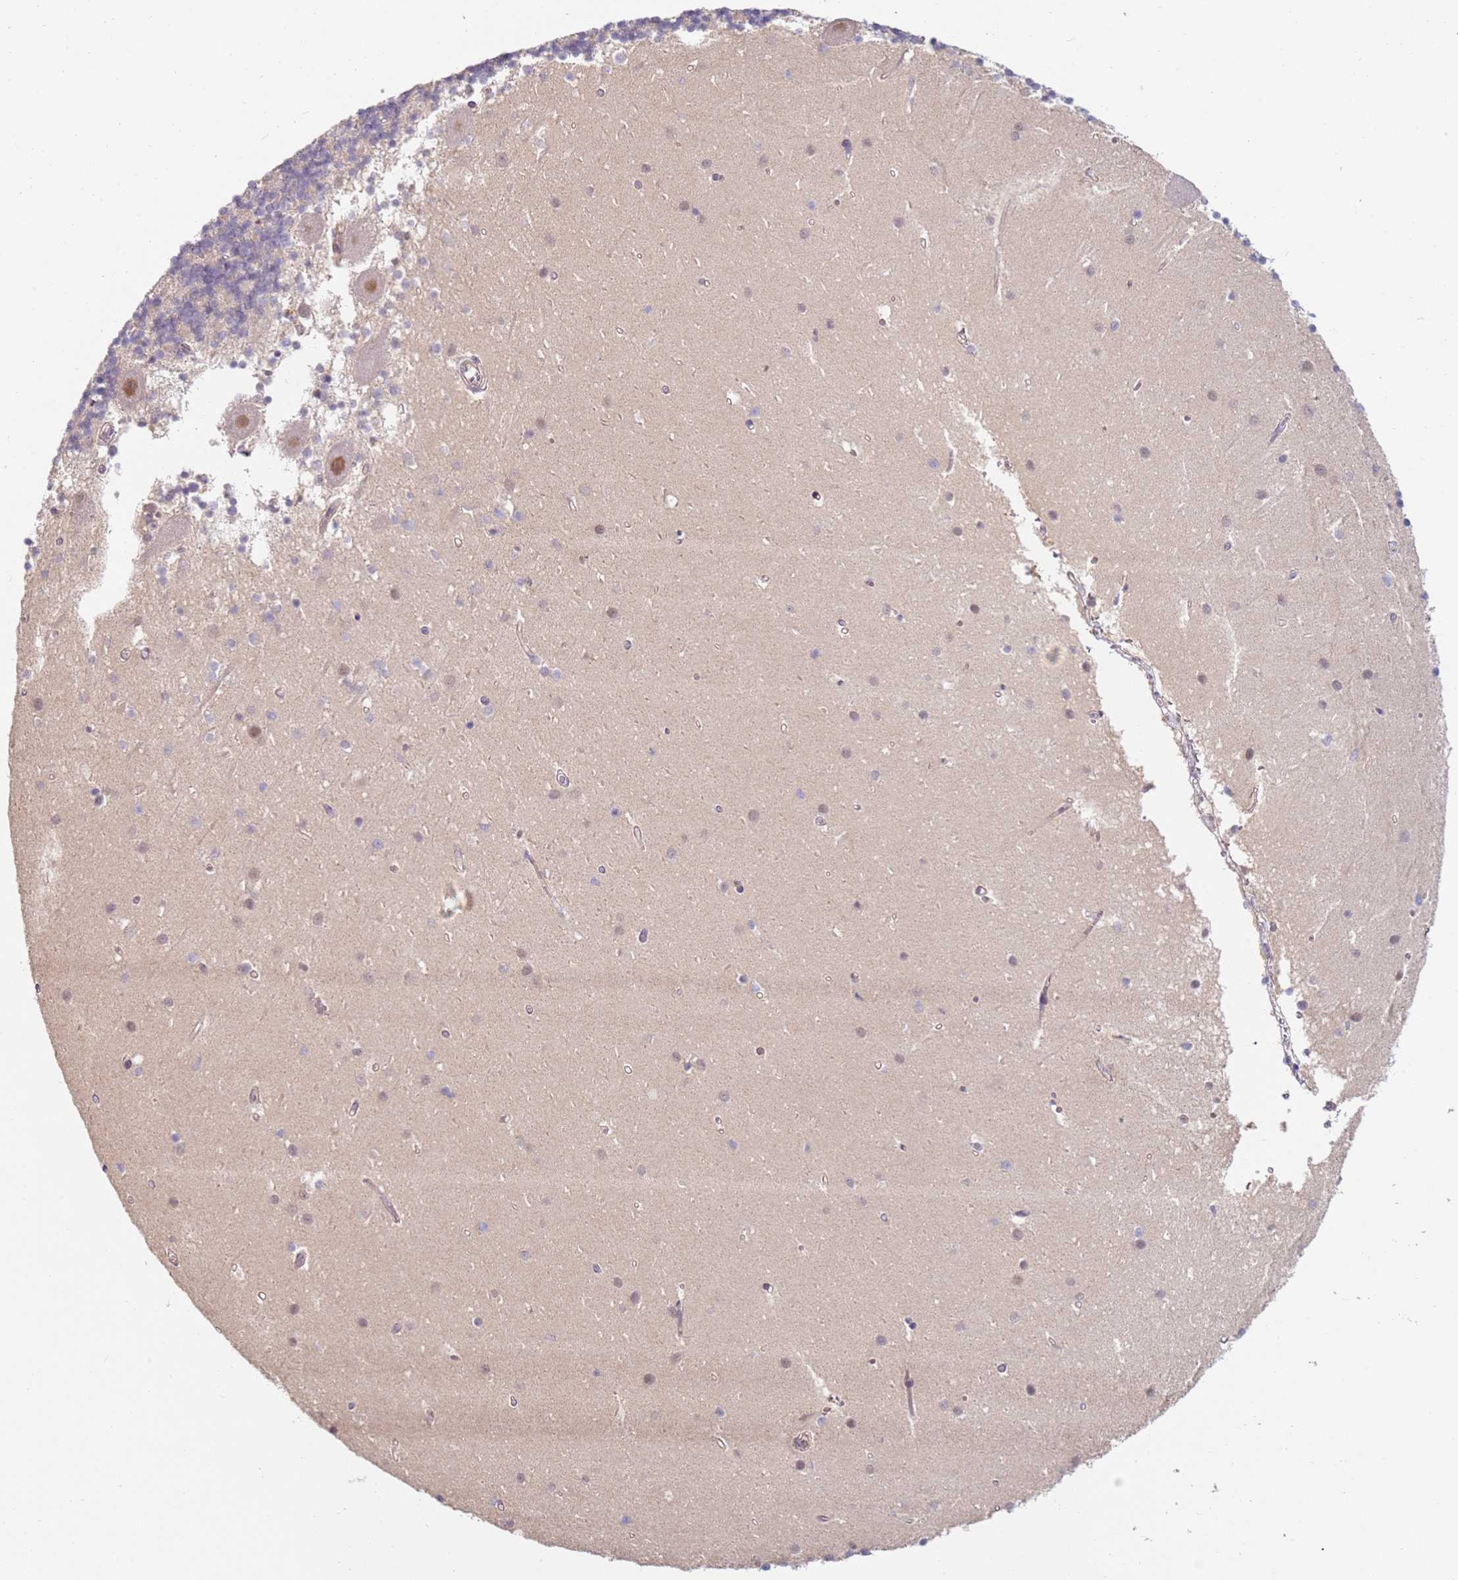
{"staining": {"intensity": "negative", "quantity": "none", "location": "none"}, "tissue": "cerebellum", "cell_type": "Cells in granular layer", "image_type": "normal", "snomed": [{"axis": "morphology", "description": "Normal tissue, NOS"}, {"axis": "topography", "description": "Cerebellum"}], "caption": "IHC of benign human cerebellum demonstrates no staining in cells in granular layer.", "gene": "WDR93", "patient": {"sex": "male", "age": 54}}